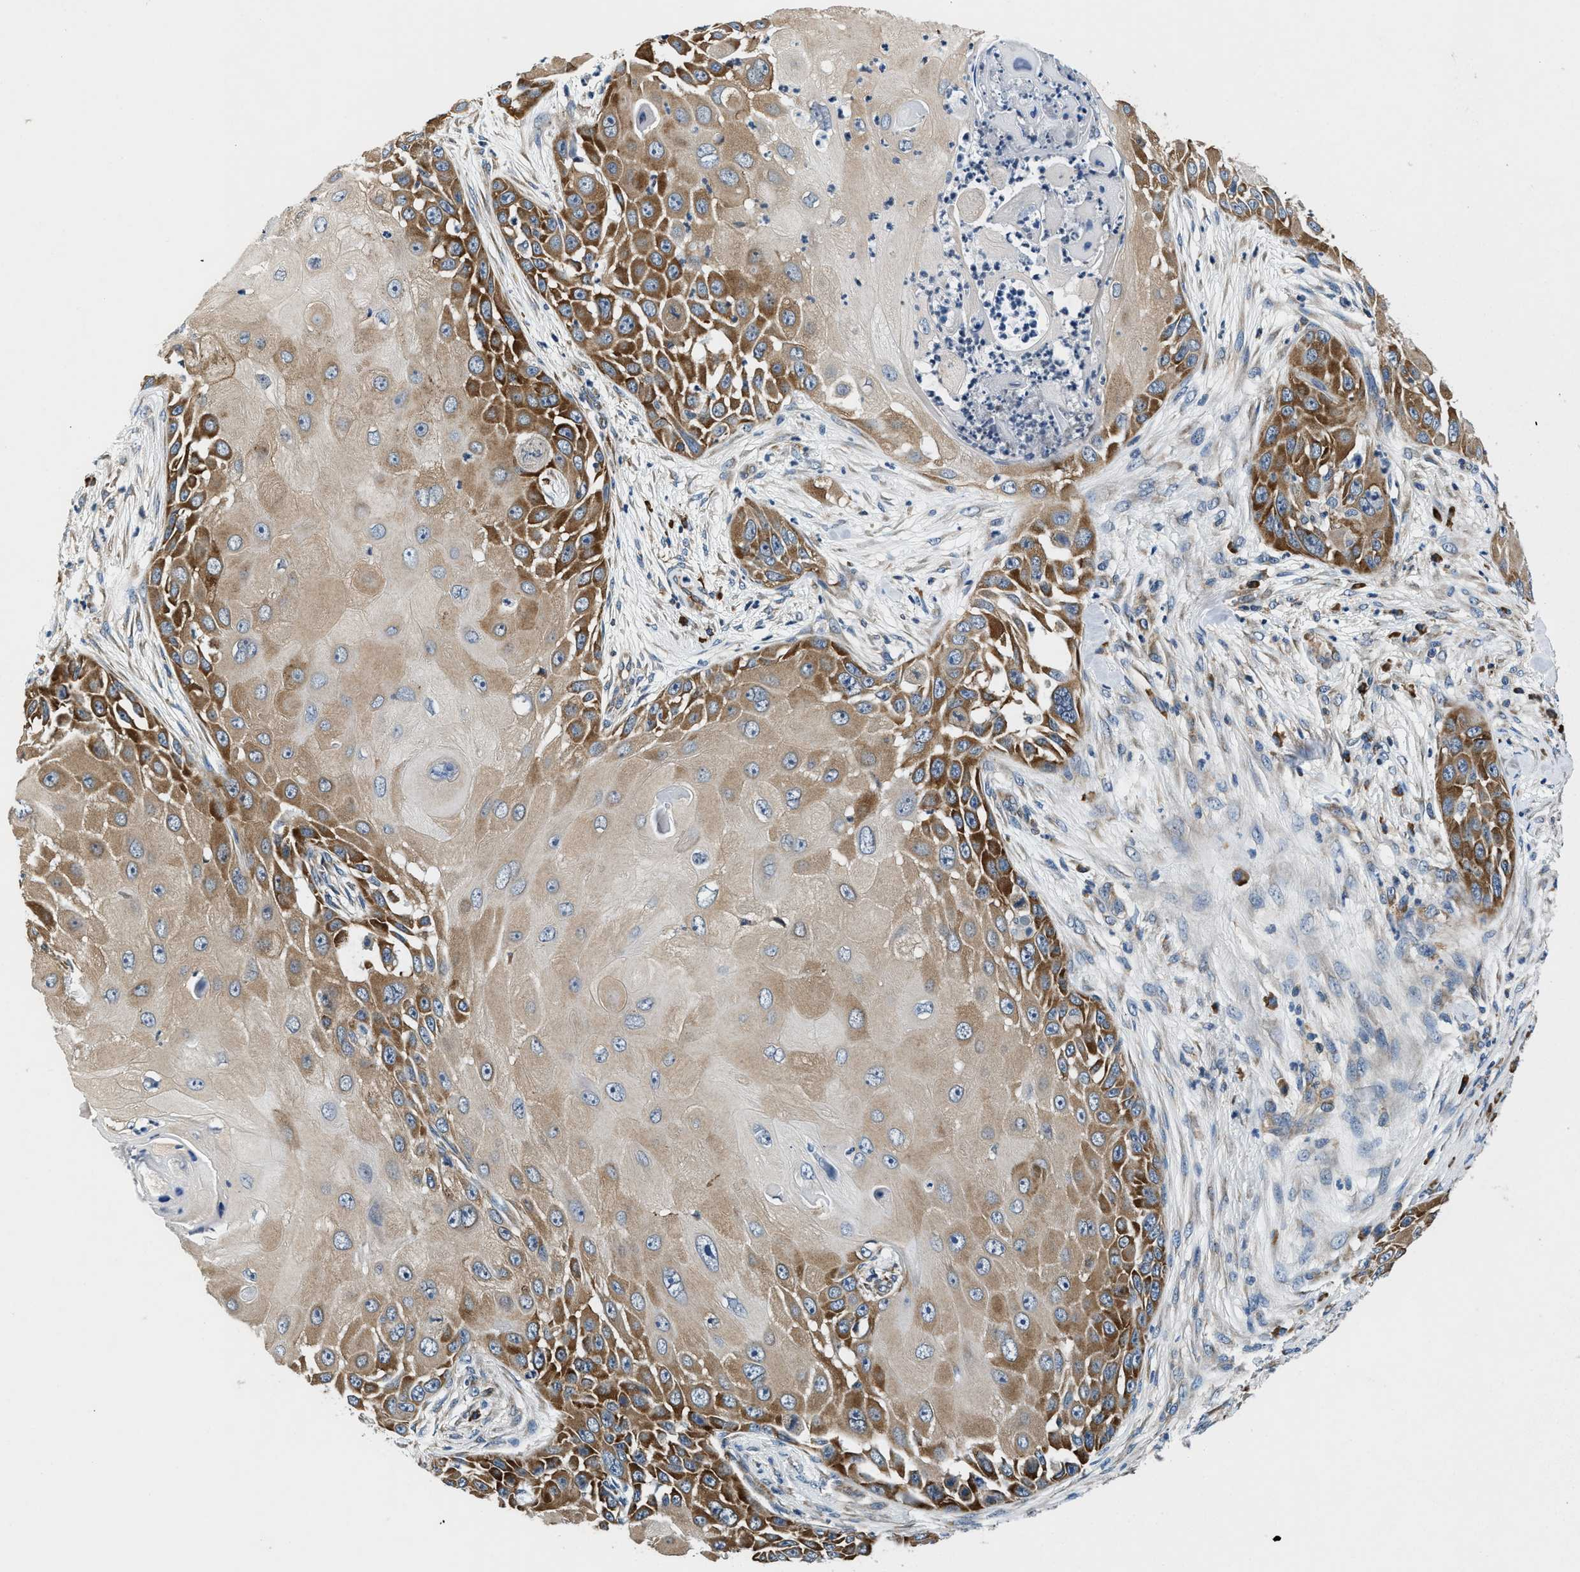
{"staining": {"intensity": "moderate", "quantity": ">75%", "location": "cytoplasmic/membranous"}, "tissue": "skin cancer", "cell_type": "Tumor cells", "image_type": "cancer", "snomed": [{"axis": "morphology", "description": "Squamous cell carcinoma, NOS"}, {"axis": "topography", "description": "Skin"}], "caption": "Squamous cell carcinoma (skin) tissue exhibits moderate cytoplasmic/membranous positivity in approximately >75% of tumor cells, visualized by immunohistochemistry. The staining was performed using DAB (3,3'-diaminobenzidine) to visualize the protein expression in brown, while the nuclei were stained in blue with hematoxylin (Magnification: 20x).", "gene": "PA2G4", "patient": {"sex": "female", "age": 44}}